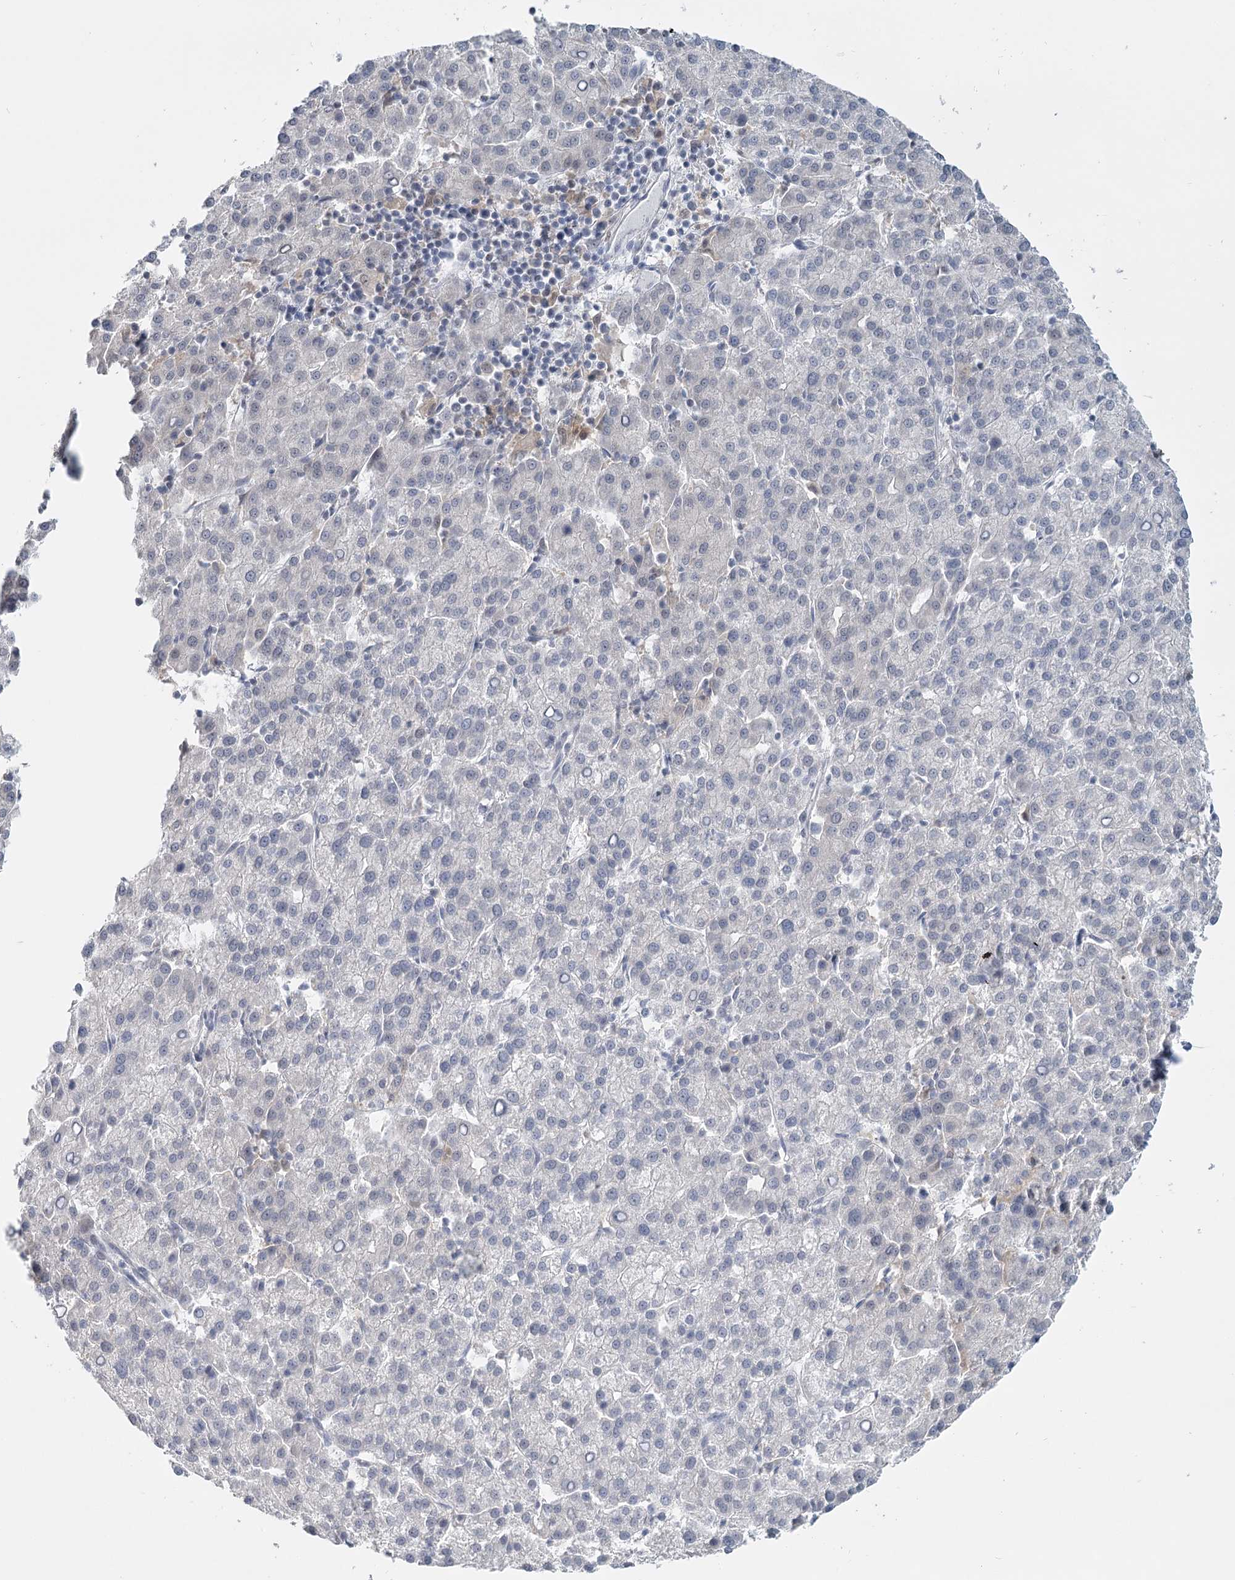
{"staining": {"intensity": "negative", "quantity": "none", "location": "none"}, "tissue": "liver cancer", "cell_type": "Tumor cells", "image_type": "cancer", "snomed": [{"axis": "morphology", "description": "Carcinoma, Hepatocellular, NOS"}, {"axis": "topography", "description": "Liver"}], "caption": "Protein analysis of liver hepatocellular carcinoma demonstrates no significant expression in tumor cells.", "gene": "TMEM70", "patient": {"sex": "female", "age": 58}}